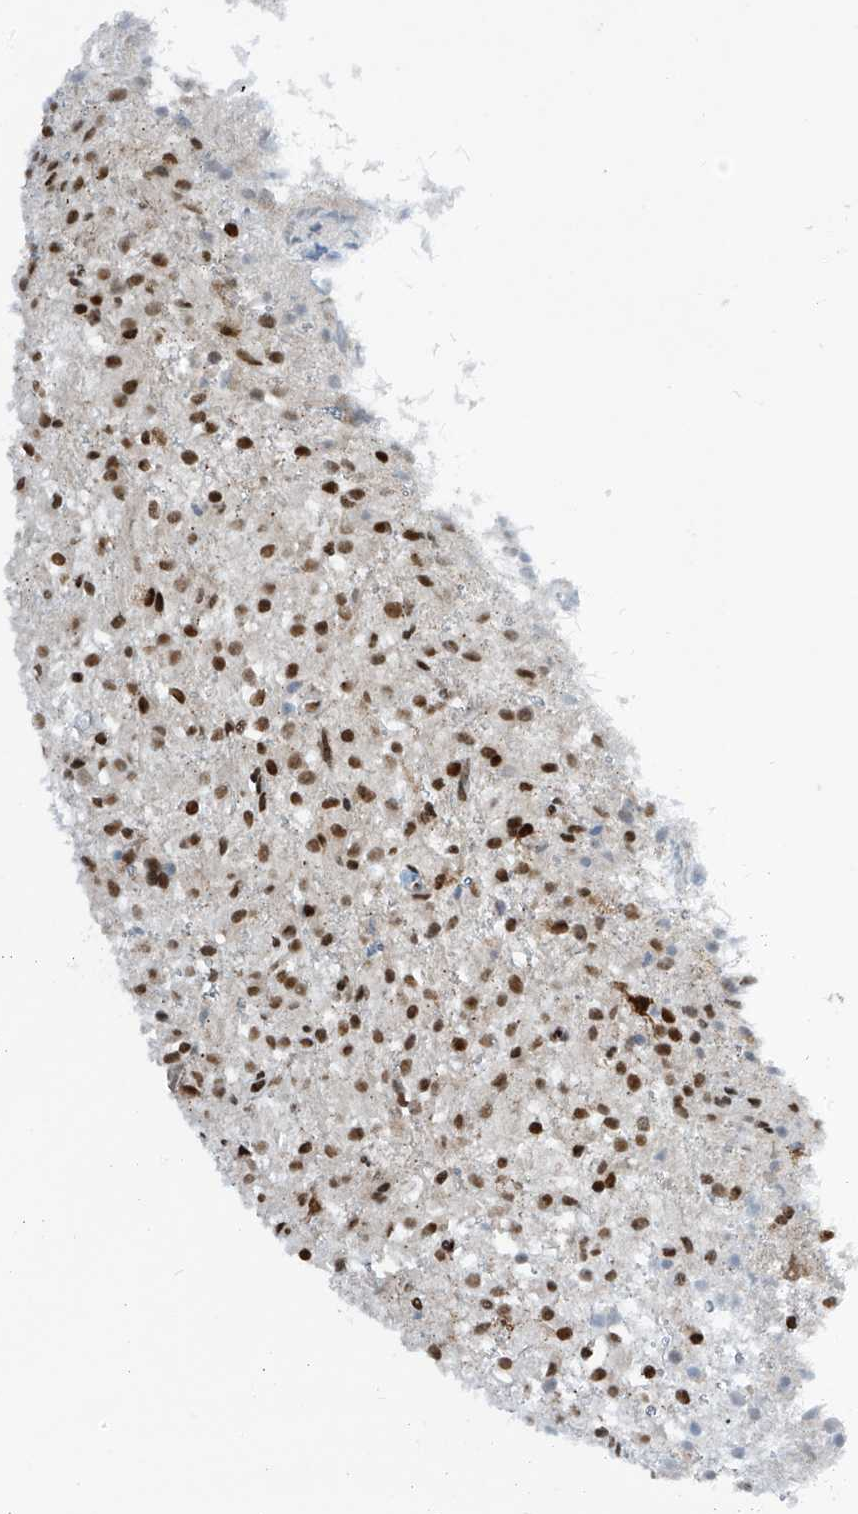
{"staining": {"intensity": "strong", "quantity": ">75%", "location": "nuclear"}, "tissue": "glioma", "cell_type": "Tumor cells", "image_type": "cancer", "snomed": [{"axis": "morphology", "description": "Glioma, malignant, High grade"}, {"axis": "topography", "description": "Brain"}], "caption": "Protein staining exhibits strong nuclear expression in approximately >75% of tumor cells in malignant glioma (high-grade). (Brightfield microscopy of DAB IHC at high magnification).", "gene": "PM20D2", "patient": {"sex": "female", "age": 59}}